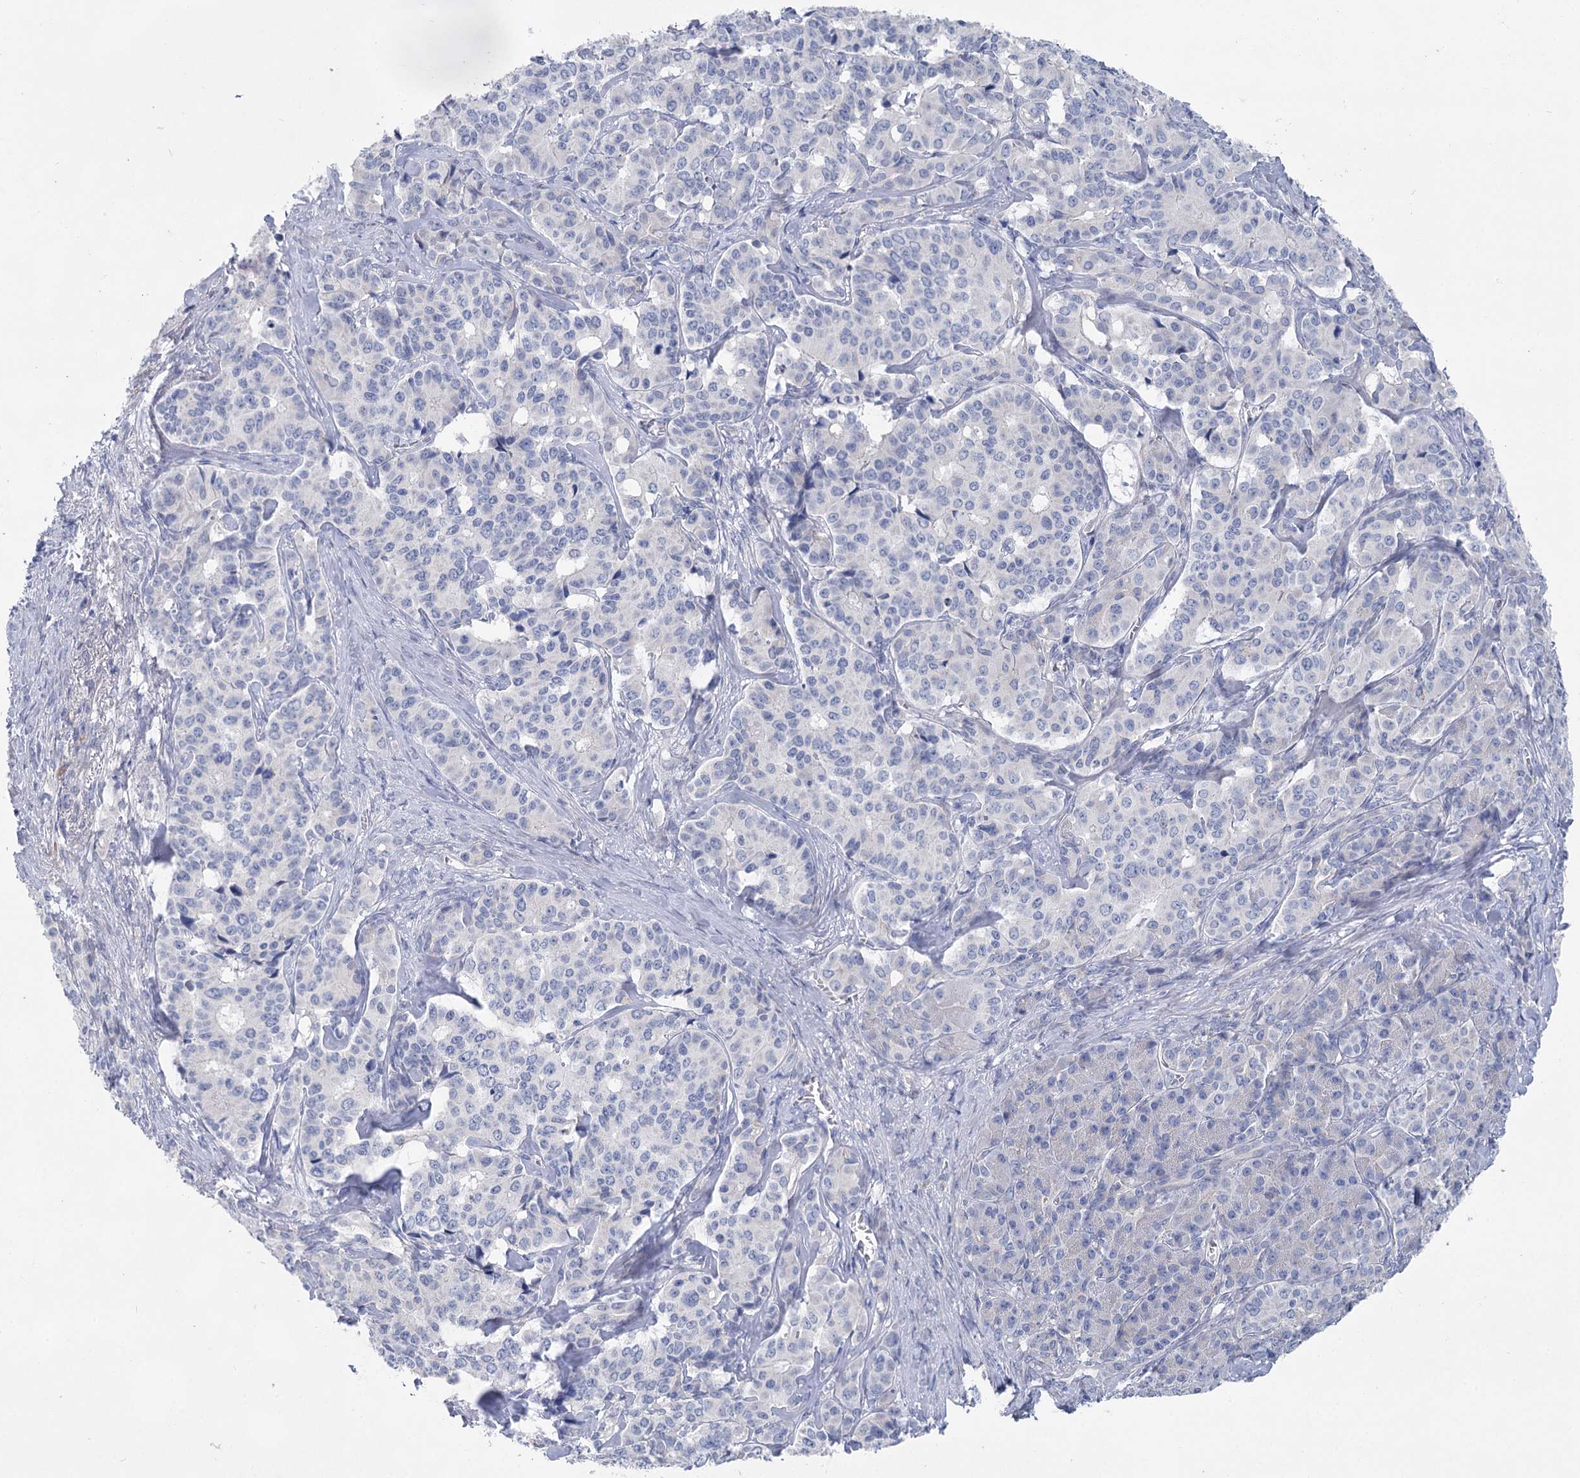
{"staining": {"intensity": "negative", "quantity": "none", "location": "none"}, "tissue": "pancreatic cancer", "cell_type": "Tumor cells", "image_type": "cancer", "snomed": [{"axis": "morphology", "description": "Adenocarcinoma, NOS"}, {"axis": "topography", "description": "Pancreas"}], "caption": "Immunohistochemical staining of pancreatic cancer (adenocarcinoma) reveals no significant staining in tumor cells.", "gene": "WDR74", "patient": {"sex": "female", "age": 74}}